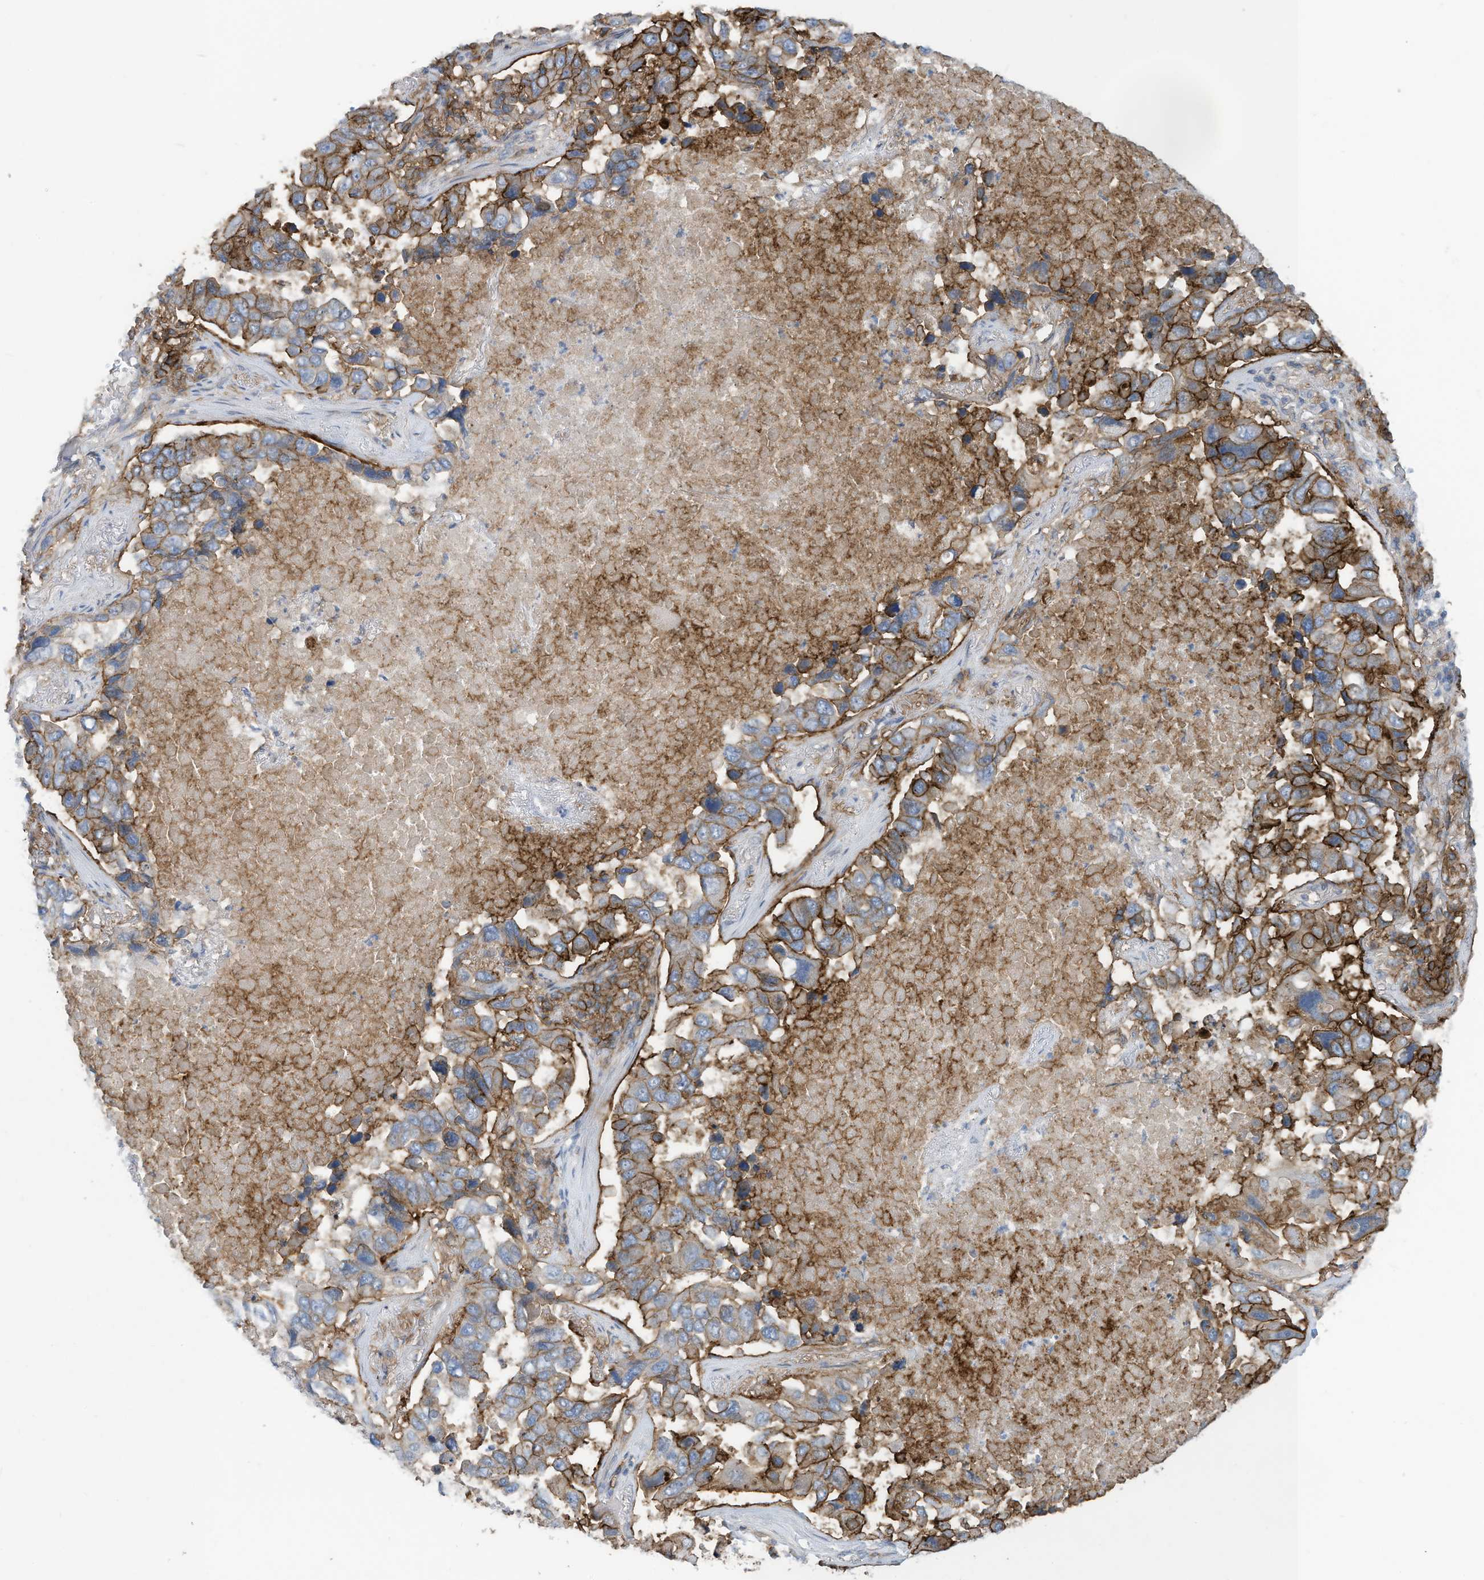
{"staining": {"intensity": "moderate", "quantity": "25%-75%", "location": "cytoplasmic/membranous"}, "tissue": "lung cancer", "cell_type": "Tumor cells", "image_type": "cancer", "snomed": [{"axis": "morphology", "description": "Adenocarcinoma, NOS"}, {"axis": "topography", "description": "Lung"}], "caption": "Immunohistochemistry histopathology image of human adenocarcinoma (lung) stained for a protein (brown), which reveals medium levels of moderate cytoplasmic/membranous staining in approximately 25%-75% of tumor cells.", "gene": "SLC1A5", "patient": {"sex": "male", "age": 64}}